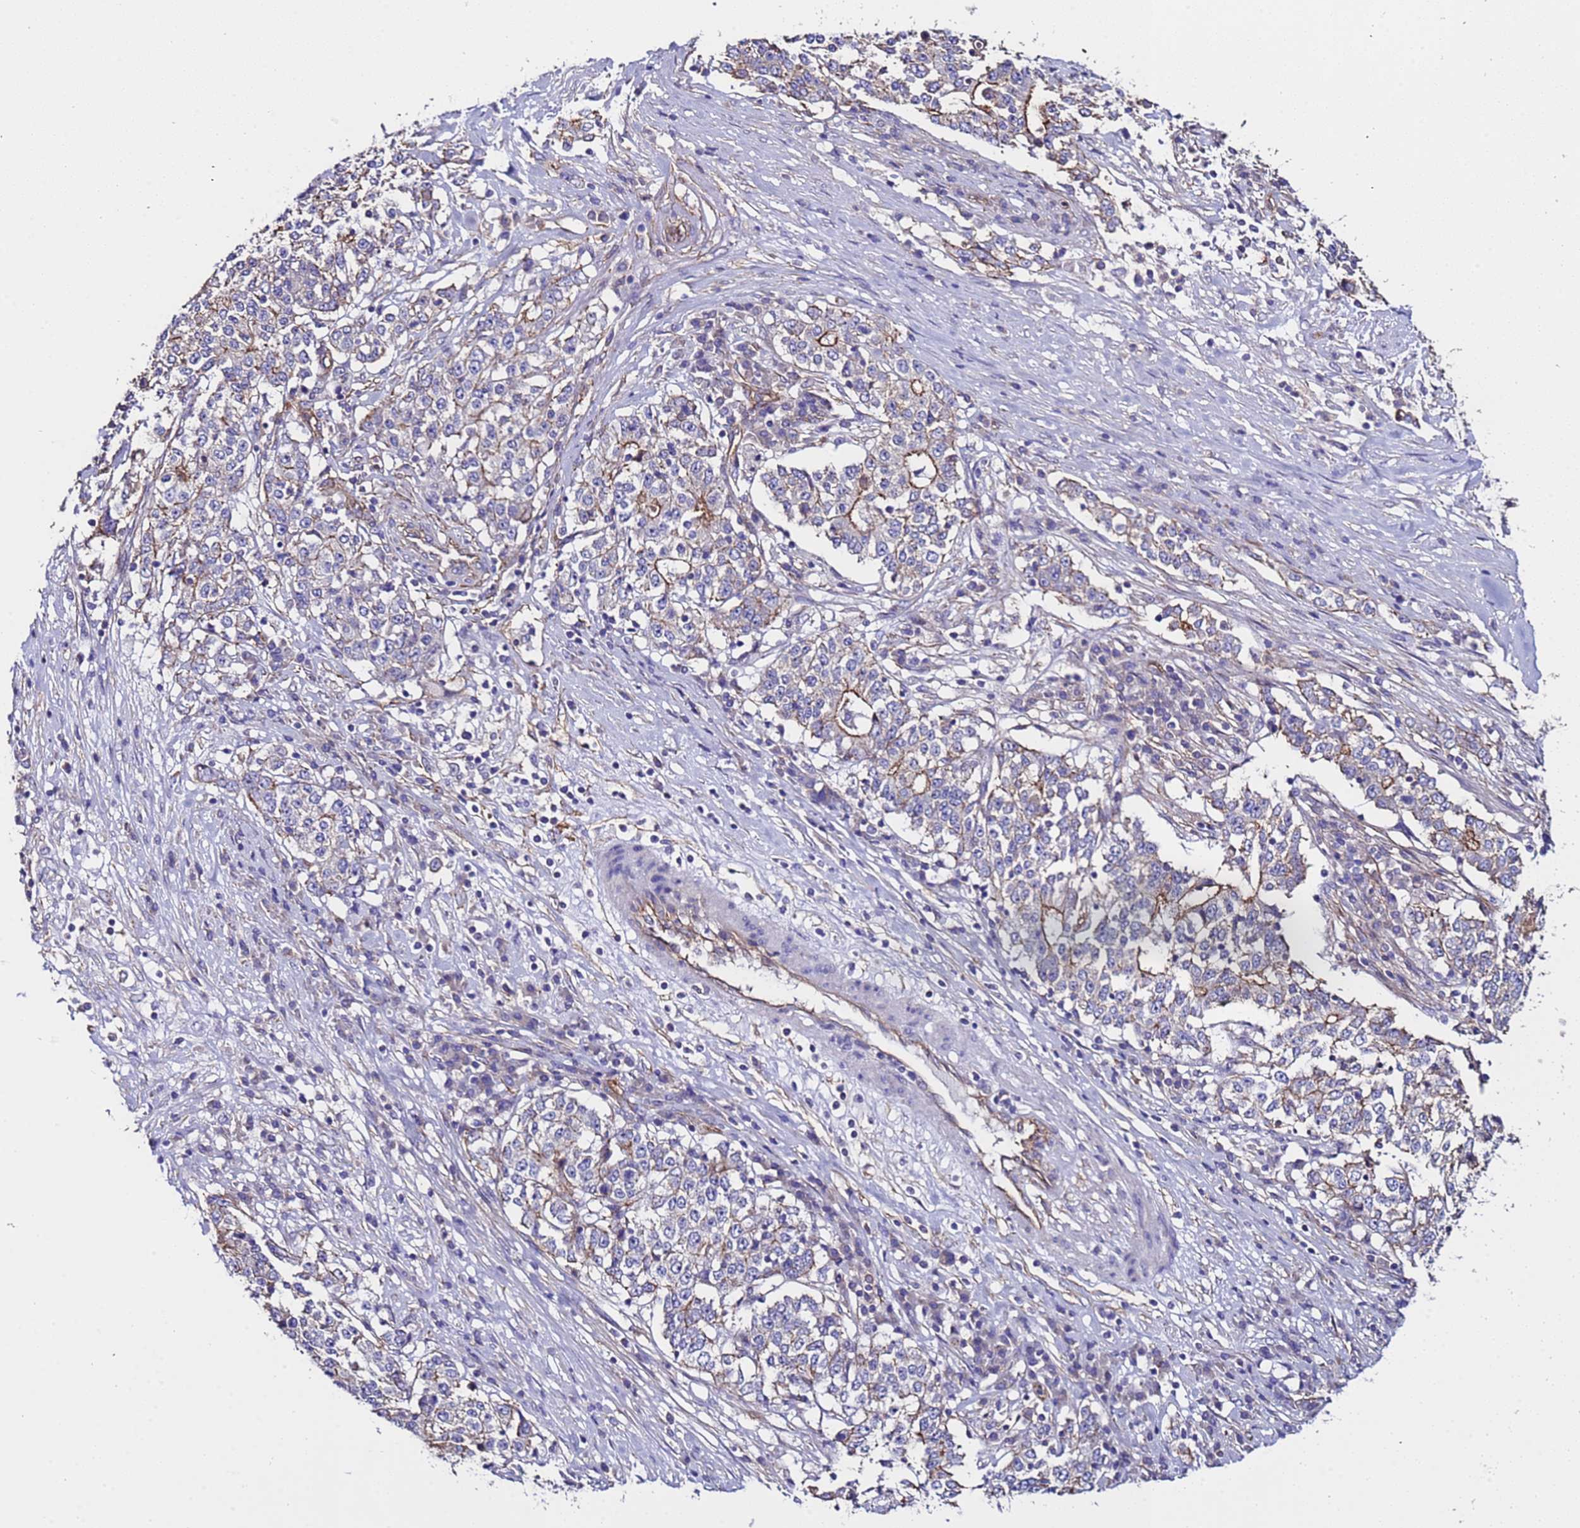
{"staining": {"intensity": "moderate", "quantity": "25%-75%", "location": "cytoplasmic/membranous"}, "tissue": "stomach cancer", "cell_type": "Tumor cells", "image_type": "cancer", "snomed": [{"axis": "morphology", "description": "Adenocarcinoma, NOS"}, {"axis": "topography", "description": "Stomach"}], "caption": "The micrograph demonstrates staining of stomach cancer (adenocarcinoma), revealing moderate cytoplasmic/membranous protein positivity (brown color) within tumor cells.", "gene": "ZNF248", "patient": {"sex": "male", "age": 59}}